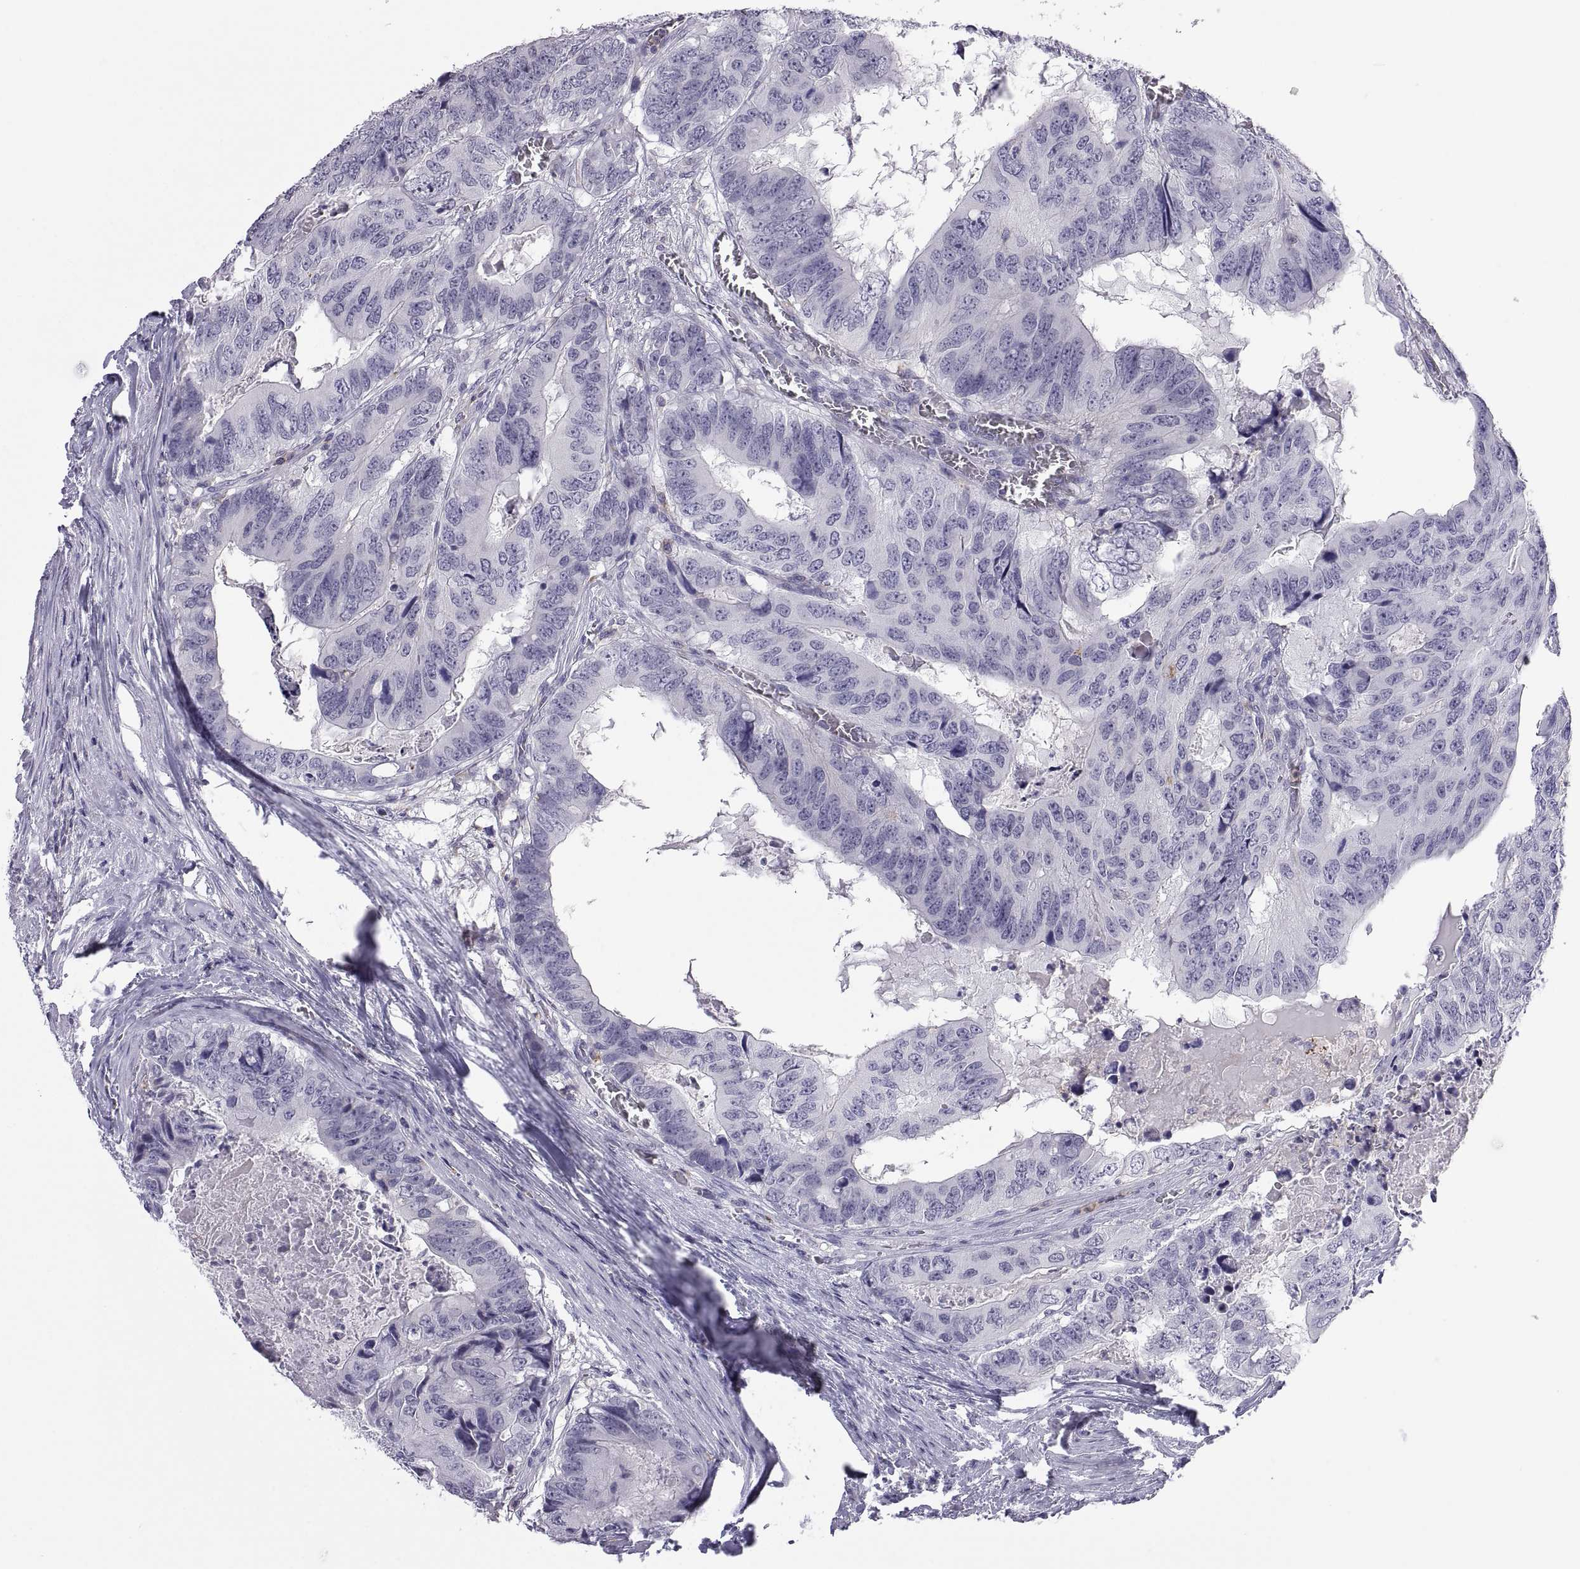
{"staining": {"intensity": "negative", "quantity": "none", "location": "none"}, "tissue": "colorectal cancer", "cell_type": "Tumor cells", "image_type": "cancer", "snomed": [{"axis": "morphology", "description": "Adenocarcinoma, NOS"}, {"axis": "topography", "description": "Colon"}], "caption": "Tumor cells are negative for brown protein staining in colorectal adenocarcinoma.", "gene": "RGS19", "patient": {"sex": "male", "age": 79}}